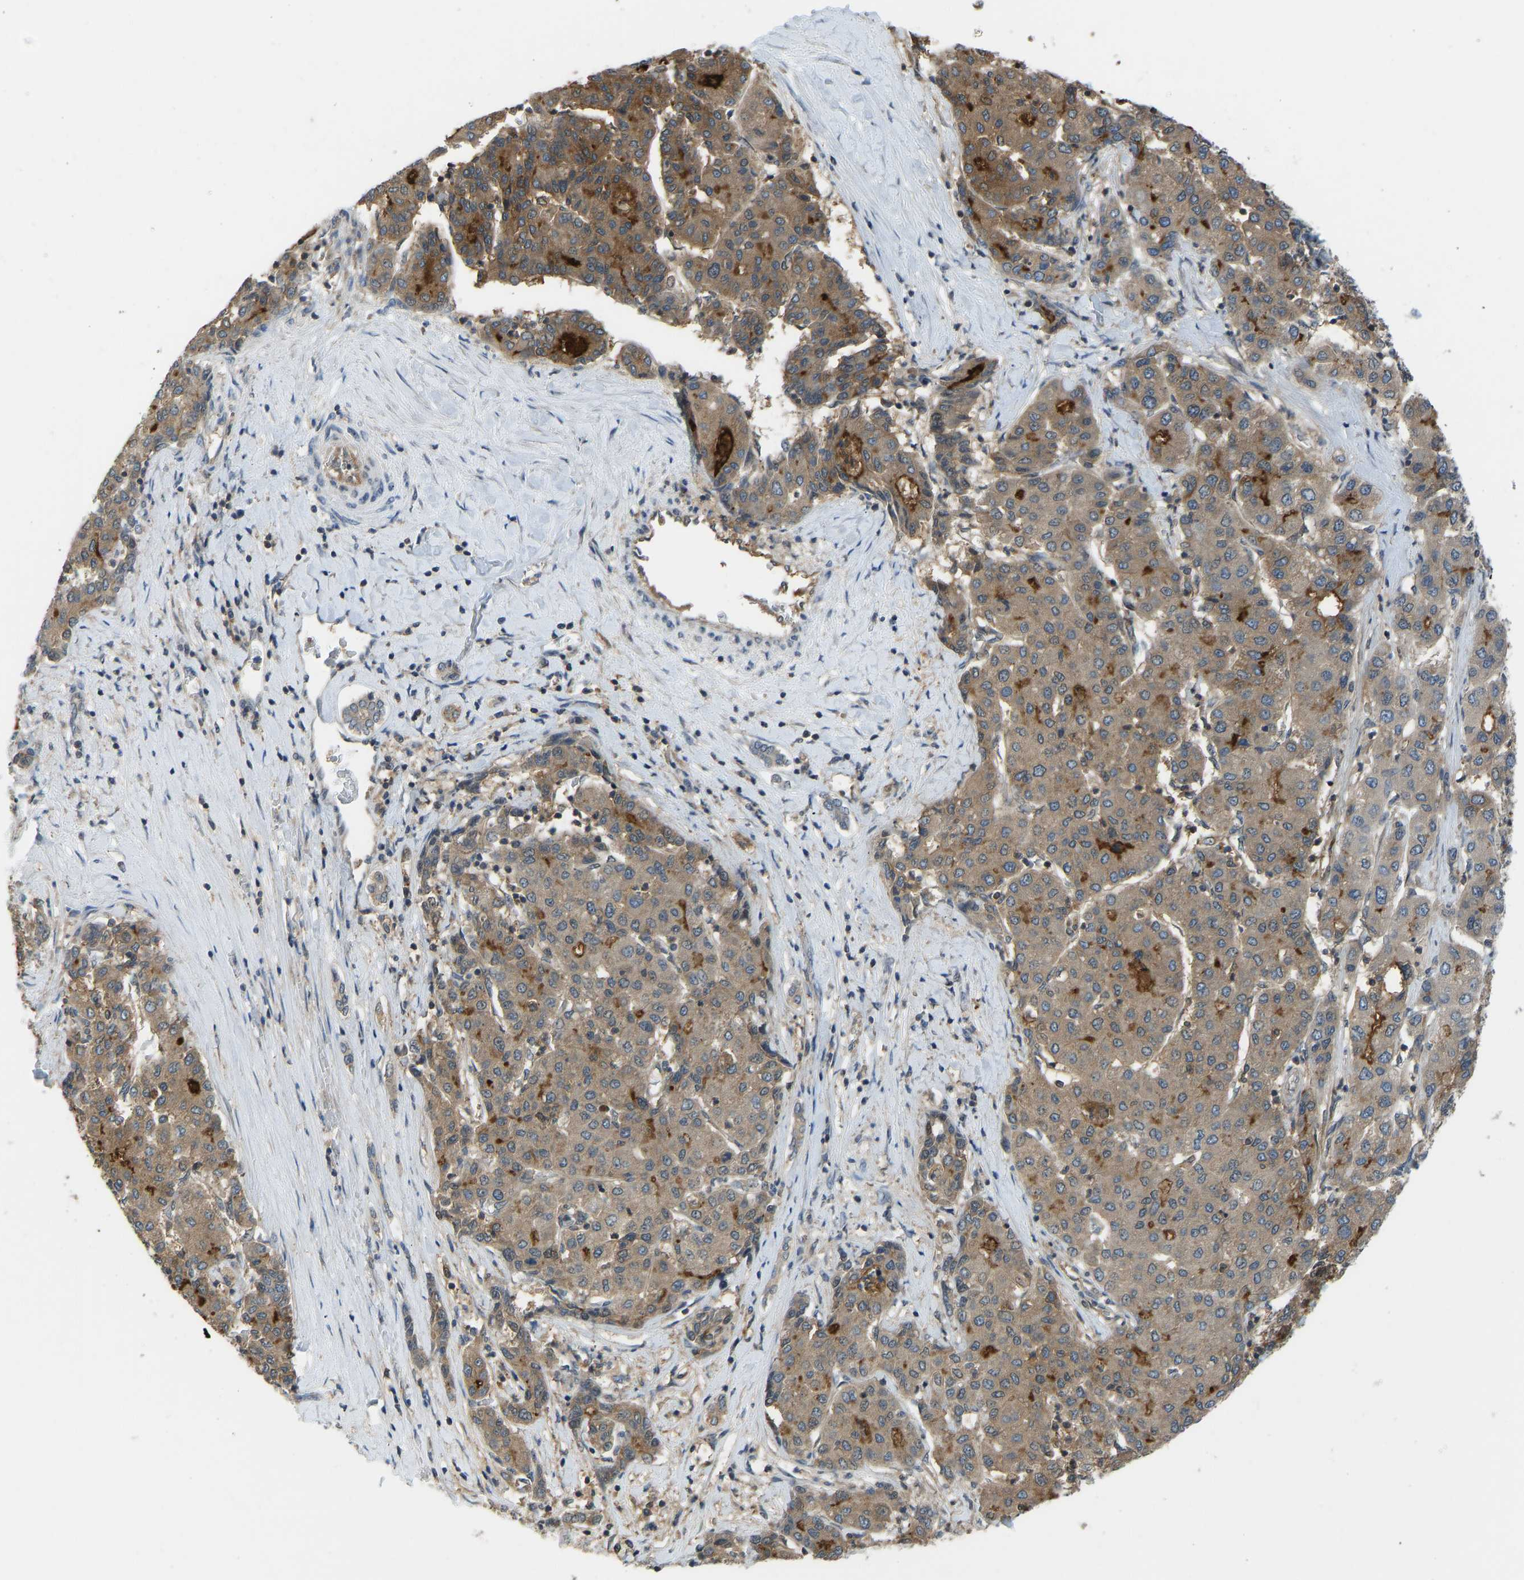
{"staining": {"intensity": "moderate", "quantity": ">75%", "location": "cytoplasmic/membranous"}, "tissue": "liver cancer", "cell_type": "Tumor cells", "image_type": "cancer", "snomed": [{"axis": "morphology", "description": "Carcinoma, Hepatocellular, NOS"}, {"axis": "topography", "description": "Liver"}], "caption": "This is an image of IHC staining of liver cancer, which shows moderate positivity in the cytoplasmic/membranous of tumor cells.", "gene": "CCT8", "patient": {"sex": "male", "age": 65}}